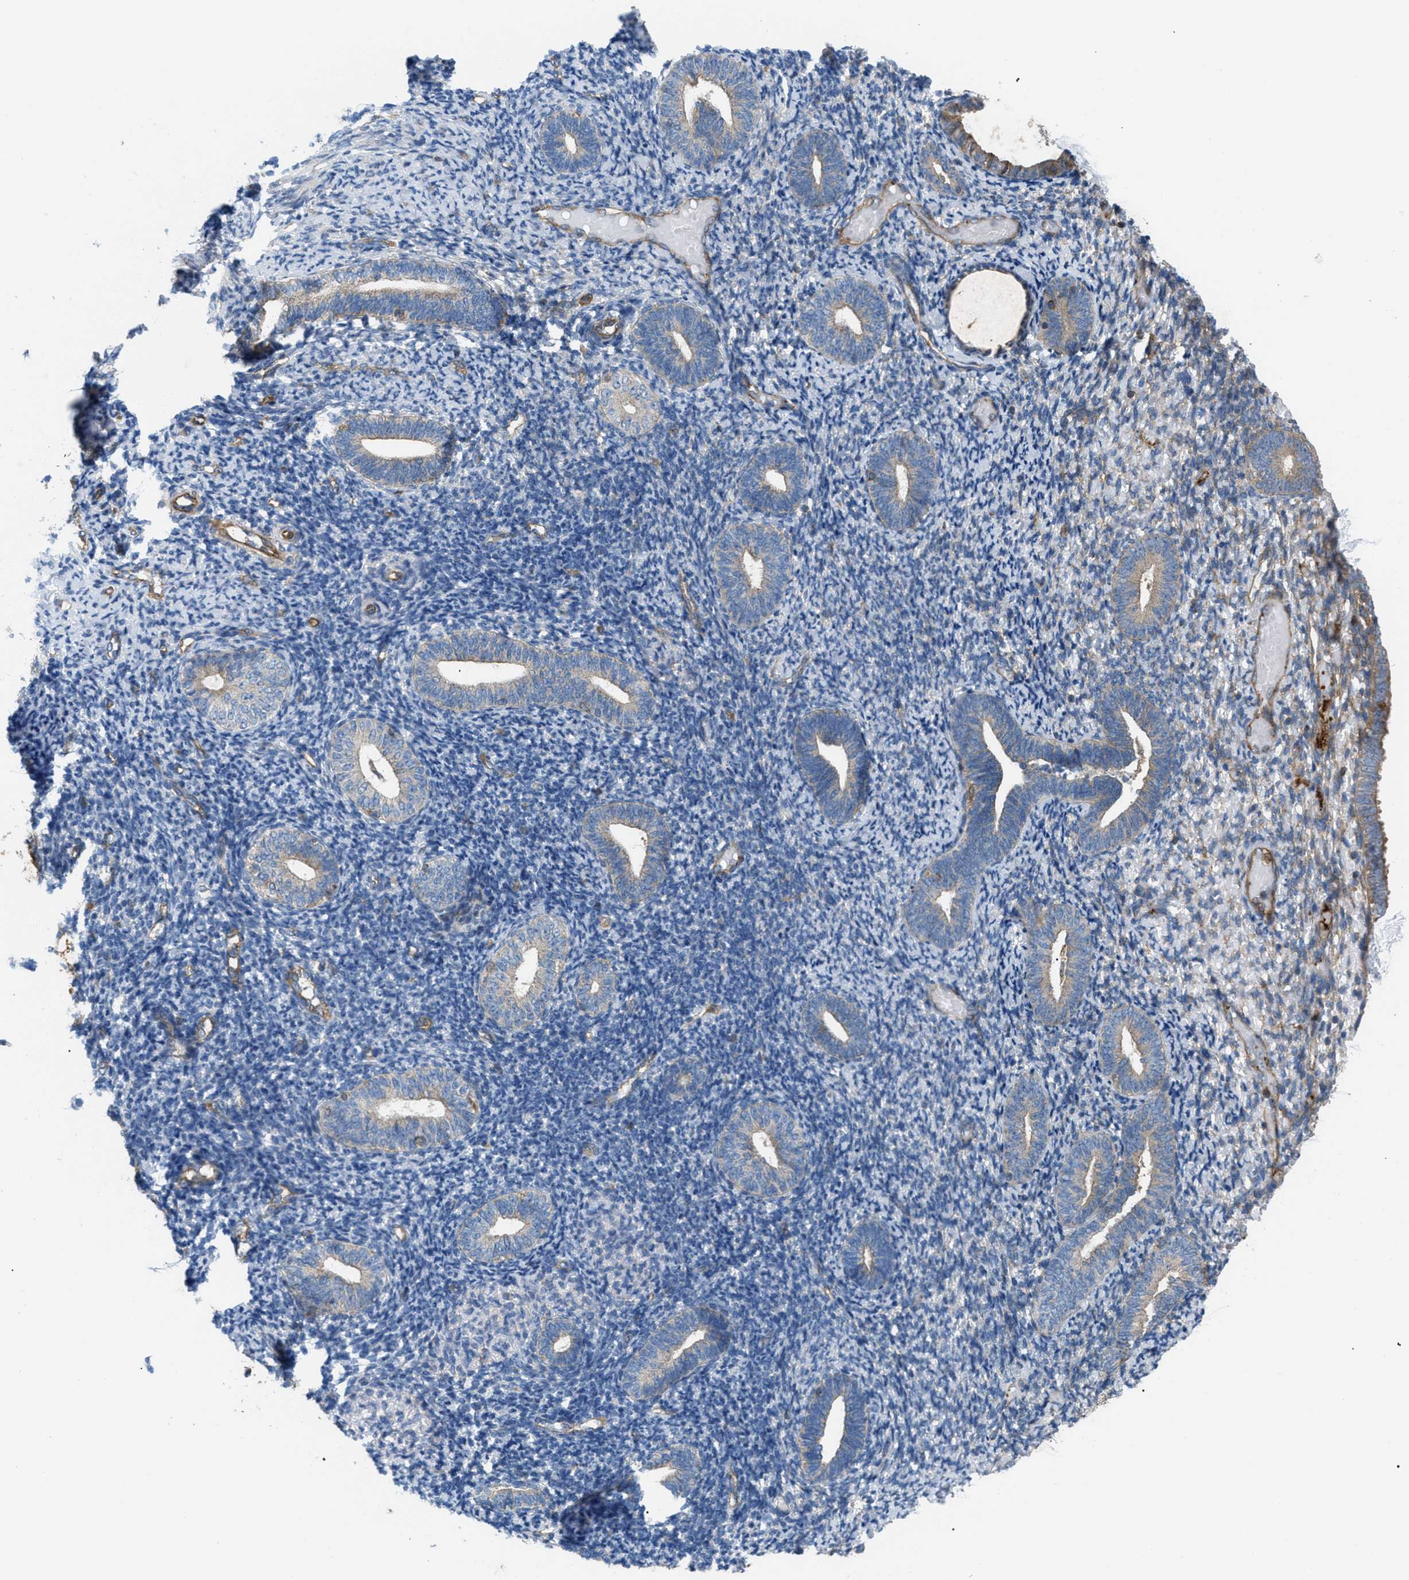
{"staining": {"intensity": "weak", "quantity": "25%-75%", "location": "cytoplasmic/membranous"}, "tissue": "endometrium", "cell_type": "Cells in endometrial stroma", "image_type": "normal", "snomed": [{"axis": "morphology", "description": "Normal tissue, NOS"}, {"axis": "topography", "description": "Endometrium"}], "caption": "Protein expression analysis of normal human endometrium reveals weak cytoplasmic/membranous expression in approximately 25%-75% of cells in endometrial stroma. The staining was performed using DAB, with brown indicating positive protein expression. Nuclei are stained blue with hematoxylin.", "gene": "ATP2A3", "patient": {"sex": "female", "age": 66}}